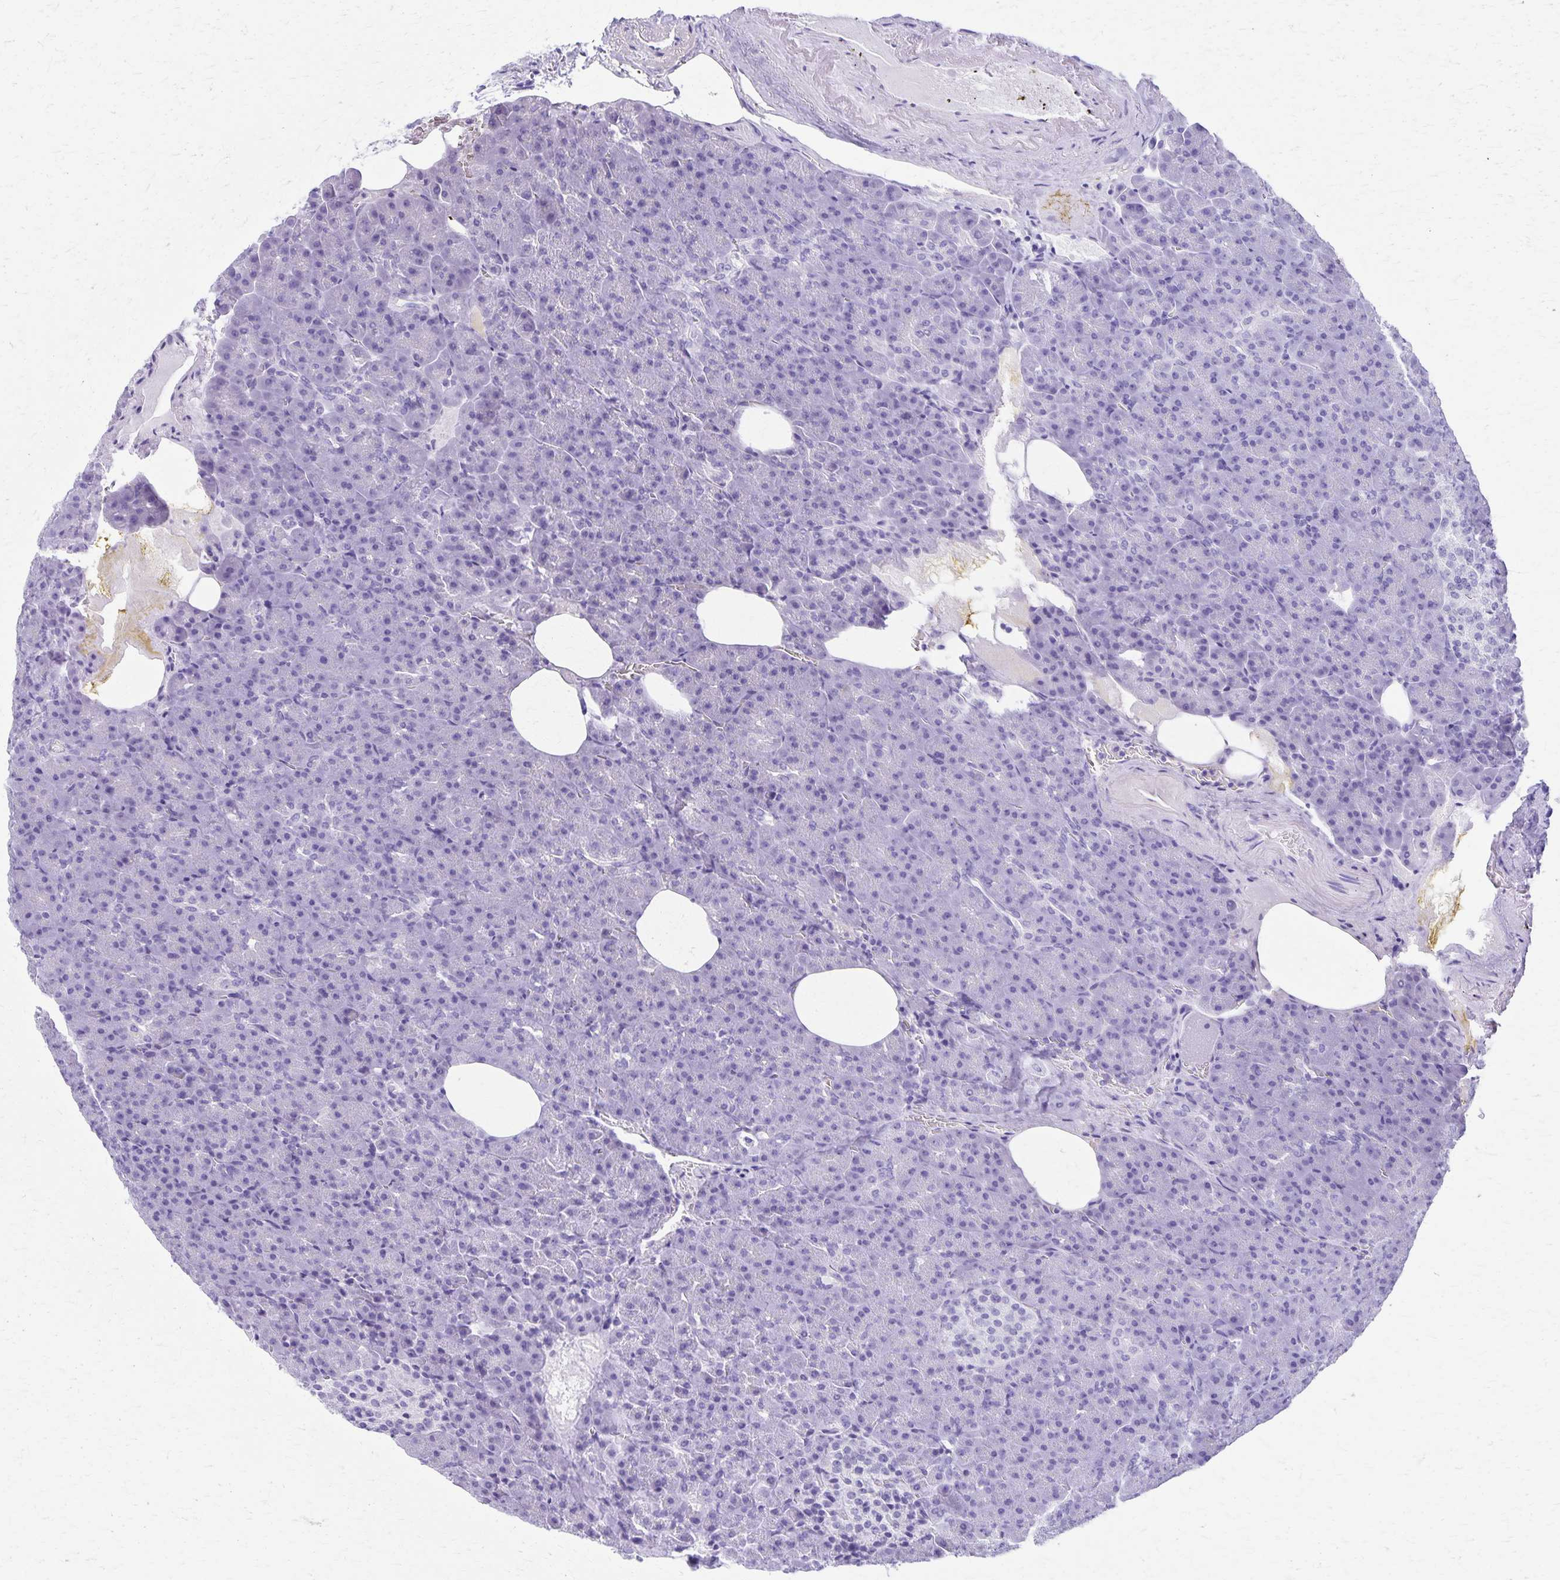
{"staining": {"intensity": "negative", "quantity": "none", "location": "none"}, "tissue": "pancreas", "cell_type": "Exocrine glandular cells", "image_type": "normal", "snomed": [{"axis": "morphology", "description": "Normal tissue, NOS"}, {"axis": "topography", "description": "Pancreas"}], "caption": "Immunohistochemistry image of benign pancreas: pancreas stained with DAB (3,3'-diaminobenzidine) displays no significant protein expression in exocrine glandular cells.", "gene": "DEFA5", "patient": {"sex": "female", "age": 74}}